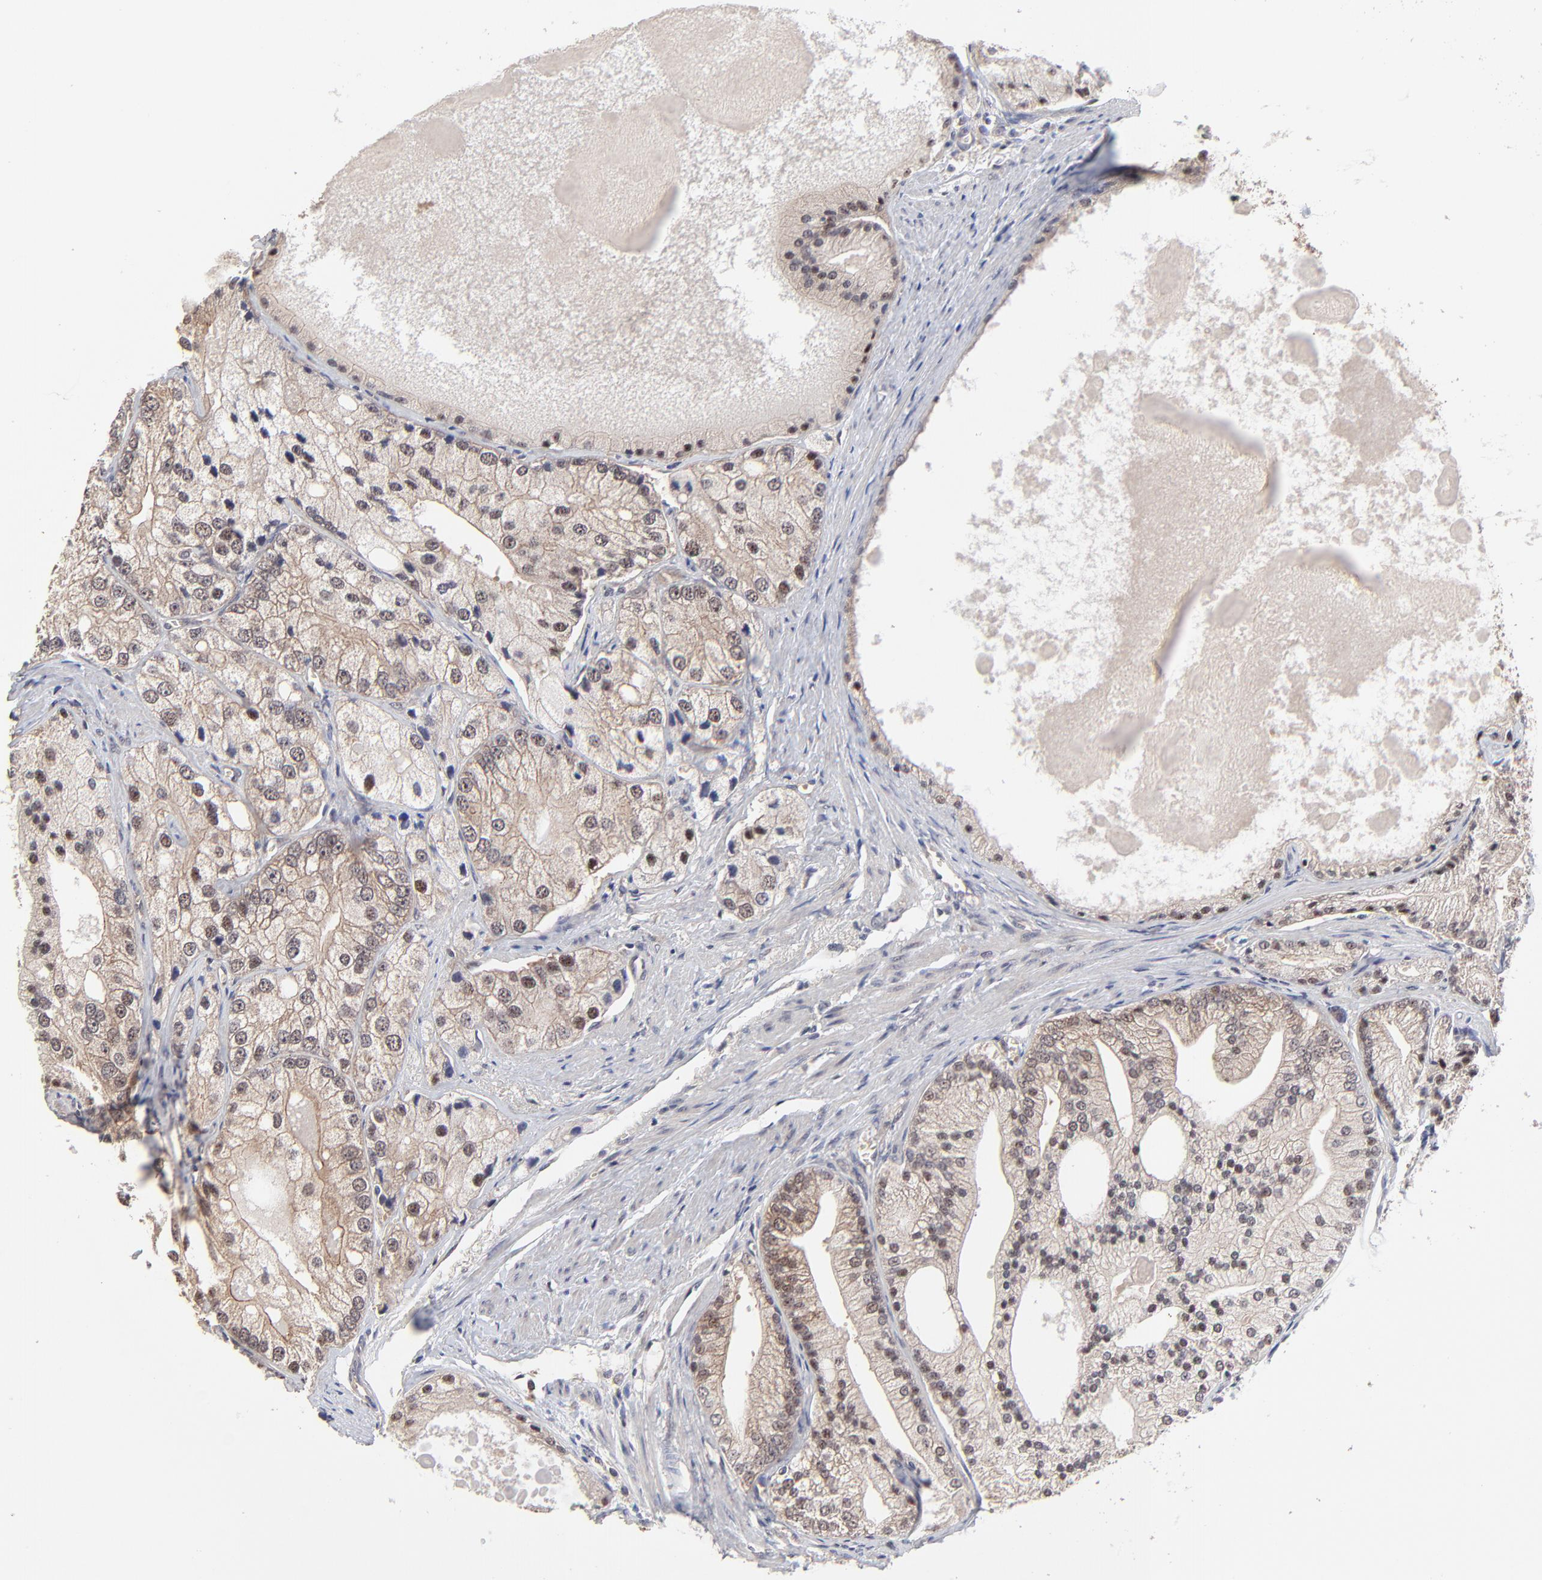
{"staining": {"intensity": "moderate", "quantity": ">75%", "location": "cytoplasmic/membranous"}, "tissue": "prostate cancer", "cell_type": "Tumor cells", "image_type": "cancer", "snomed": [{"axis": "morphology", "description": "Adenocarcinoma, Low grade"}, {"axis": "topography", "description": "Prostate"}], "caption": "DAB (3,3'-diaminobenzidine) immunohistochemical staining of prostate cancer demonstrates moderate cytoplasmic/membranous protein expression in about >75% of tumor cells. (Stains: DAB in brown, nuclei in blue, Microscopy: brightfield microscopy at high magnification).", "gene": "FRMD8", "patient": {"sex": "male", "age": 69}}